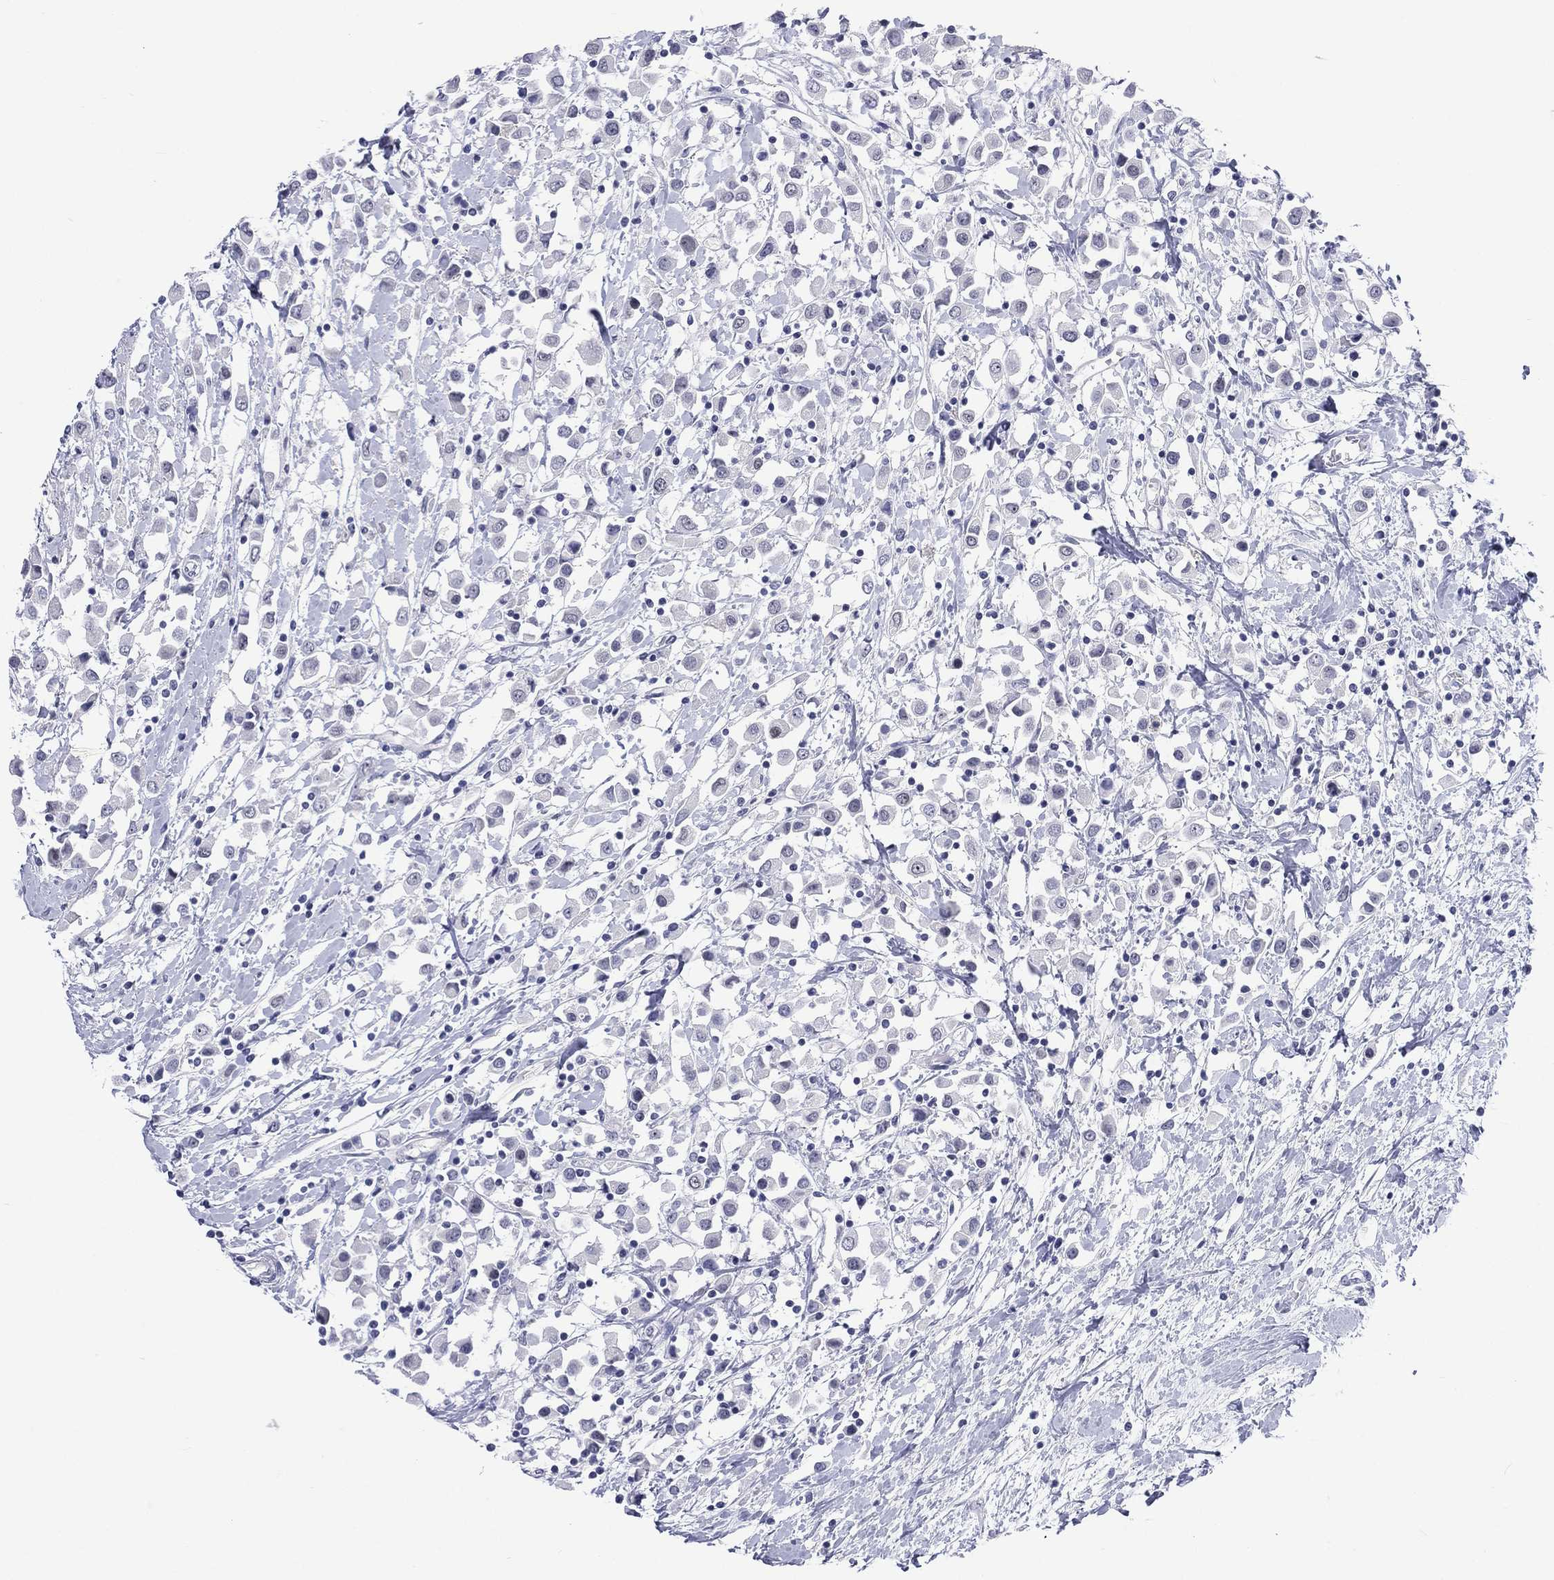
{"staining": {"intensity": "negative", "quantity": "none", "location": "none"}, "tissue": "breast cancer", "cell_type": "Tumor cells", "image_type": "cancer", "snomed": [{"axis": "morphology", "description": "Duct carcinoma"}, {"axis": "topography", "description": "Breast"}], "caption": "A histopathology image of breast cancer (infiltrating ductal carcinoma) stained for a protein reveals no brown staining in tumor cells. (DAB (3,3'-diaminobenzidine) IHC, high magnification).", "gene": "SSX1", "patient": {"sex": "female", "age": 61}}